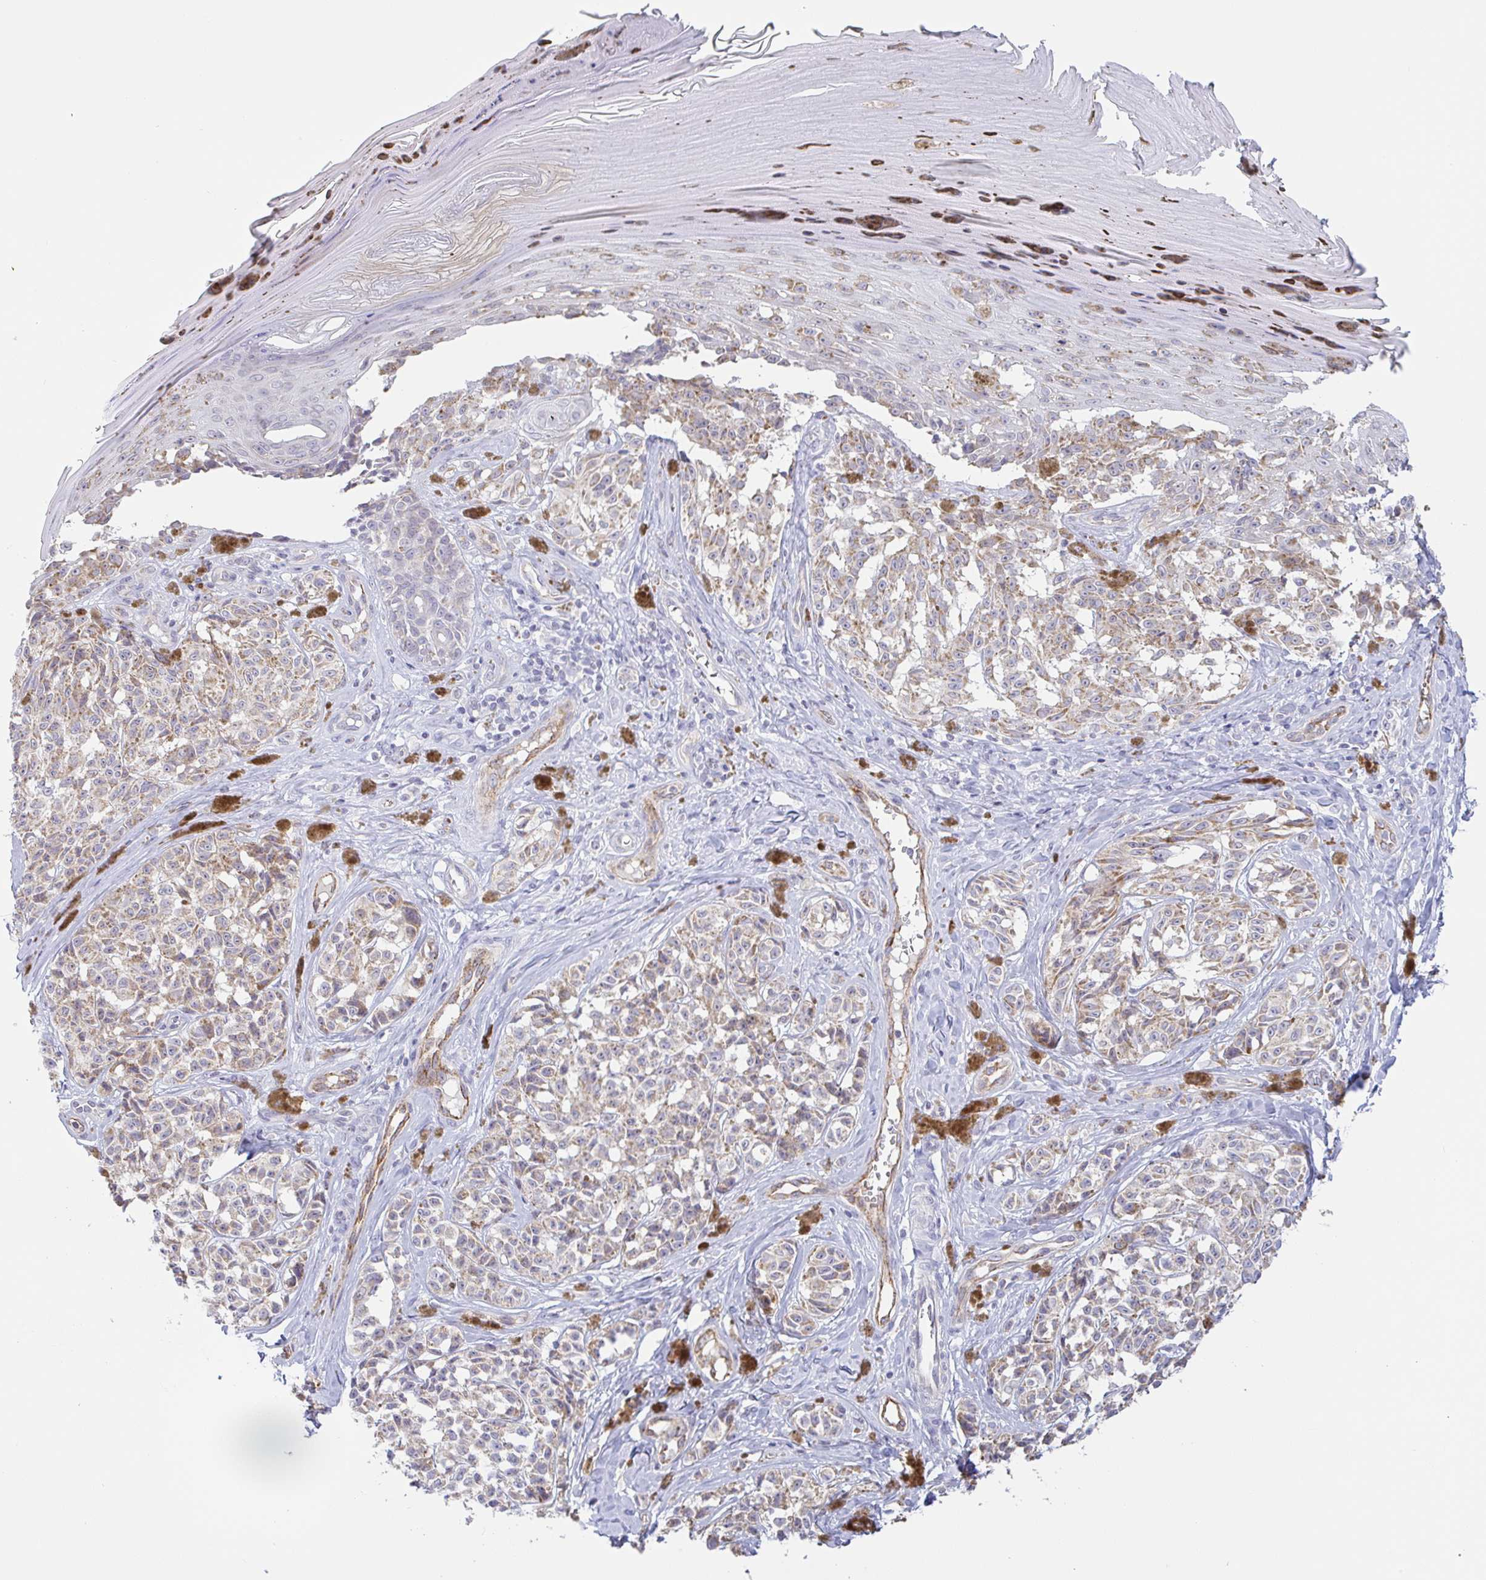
{"staining": {"intensity": "weak", "quantity": ">75%", "location": "cytoplasmic/membranous"}, "tissue": "melanoma", "cell_type": "Tumor cells", "image_type": "cancer", "snomed": [{"axis": "morphology", "description": "Malignant melanoma, NOS"}, {"axis": "topography", "description": "Skin"}], "caption": "A micrograph of malignant melanoma stained for a protein displays weak cytoplasmic/membranous brown staining in tumor cells.", "gene": "PLCD4", "patient": {"sex": "female", "age": 65}}